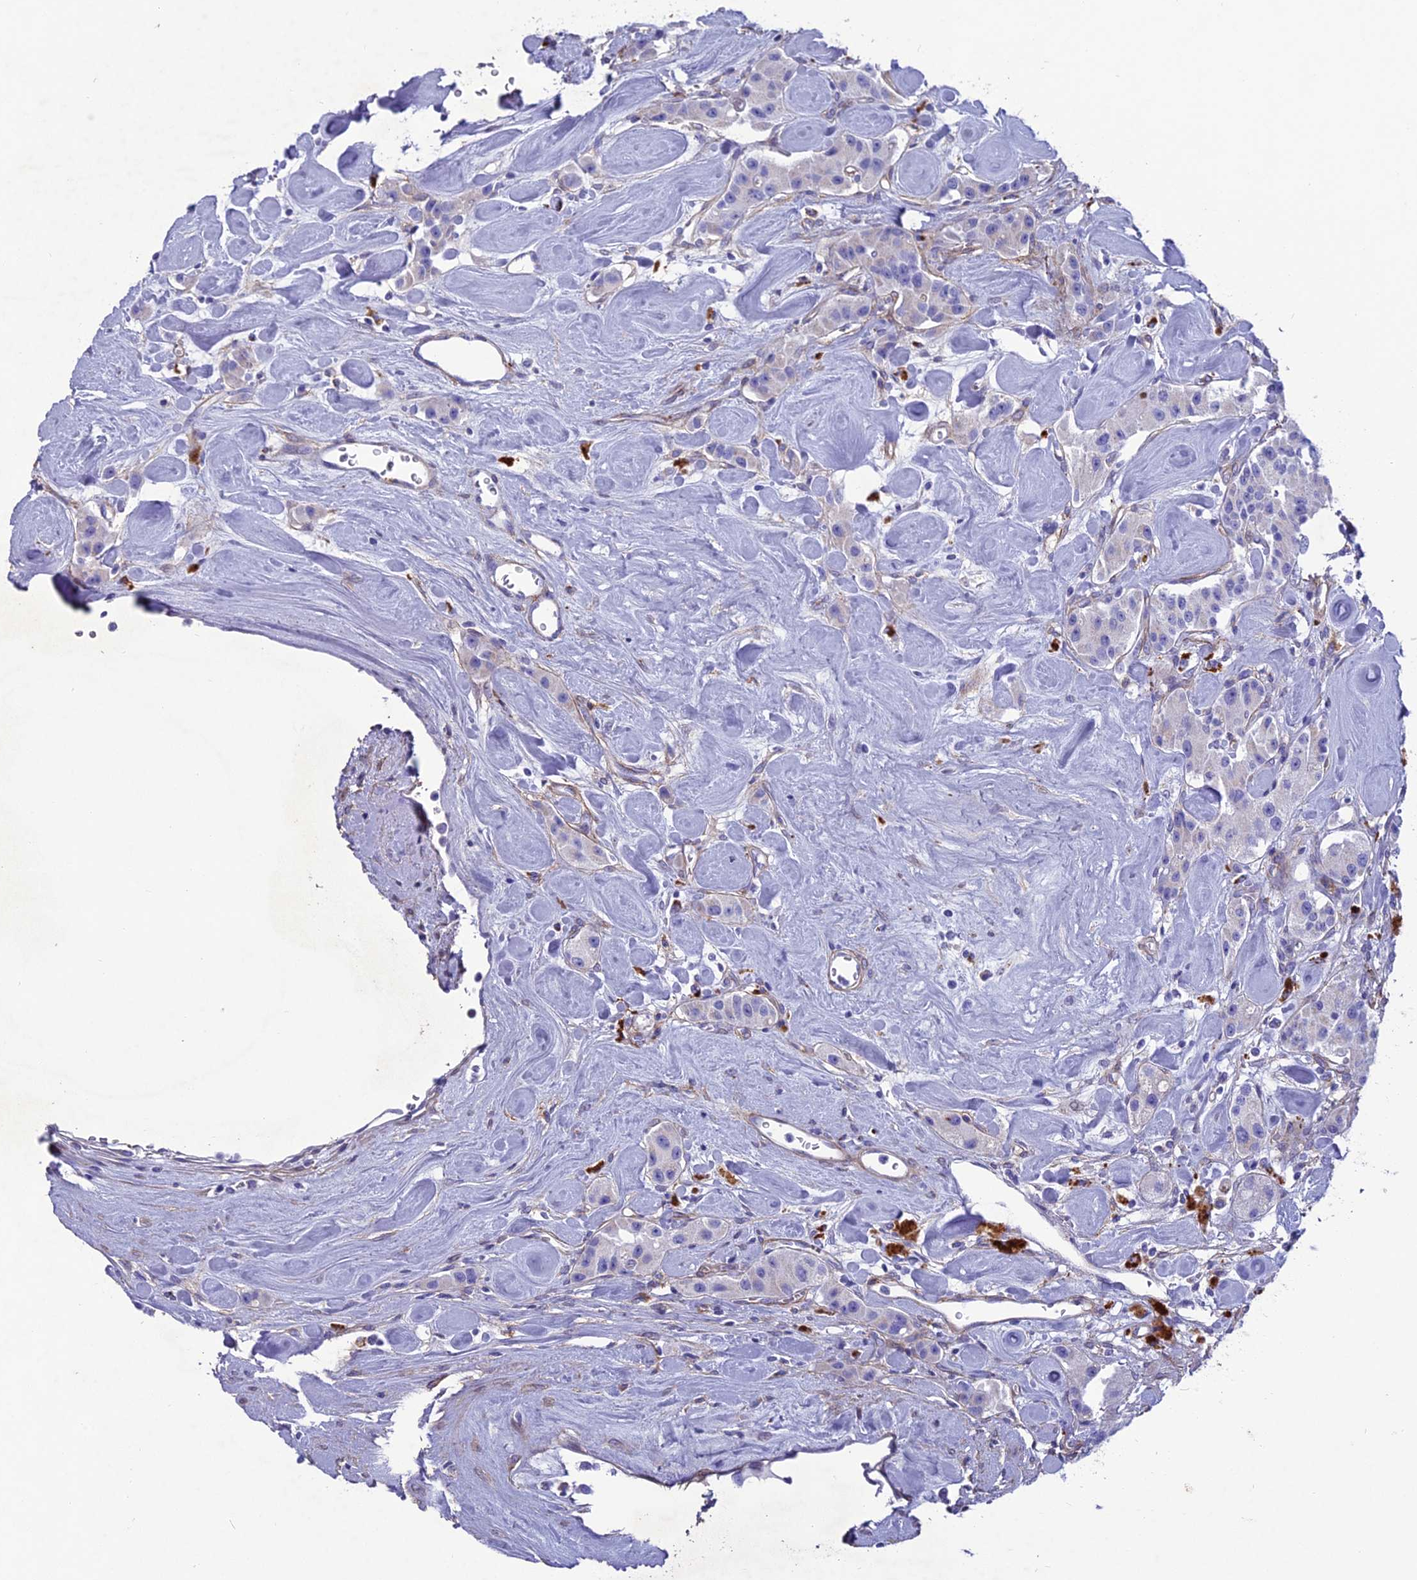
{"staining": {"intensity": "negative", "quantity": "none", "location": "none"}, "tissue": "carcinoid", "cell_type": "Tumor cells", "image_type": "cancer", "snomed": [{"axis": "morphology", "description": "Carcinoid, malignant, NOS"}, {"axis": "topography", "description": "Pancreas"}], "caption": "The micrograph shows no significant positivity in tumor cells of carcinoid (malignant).", "gene": "TNS1", "patient": {"sex": "male", "age": 41}}